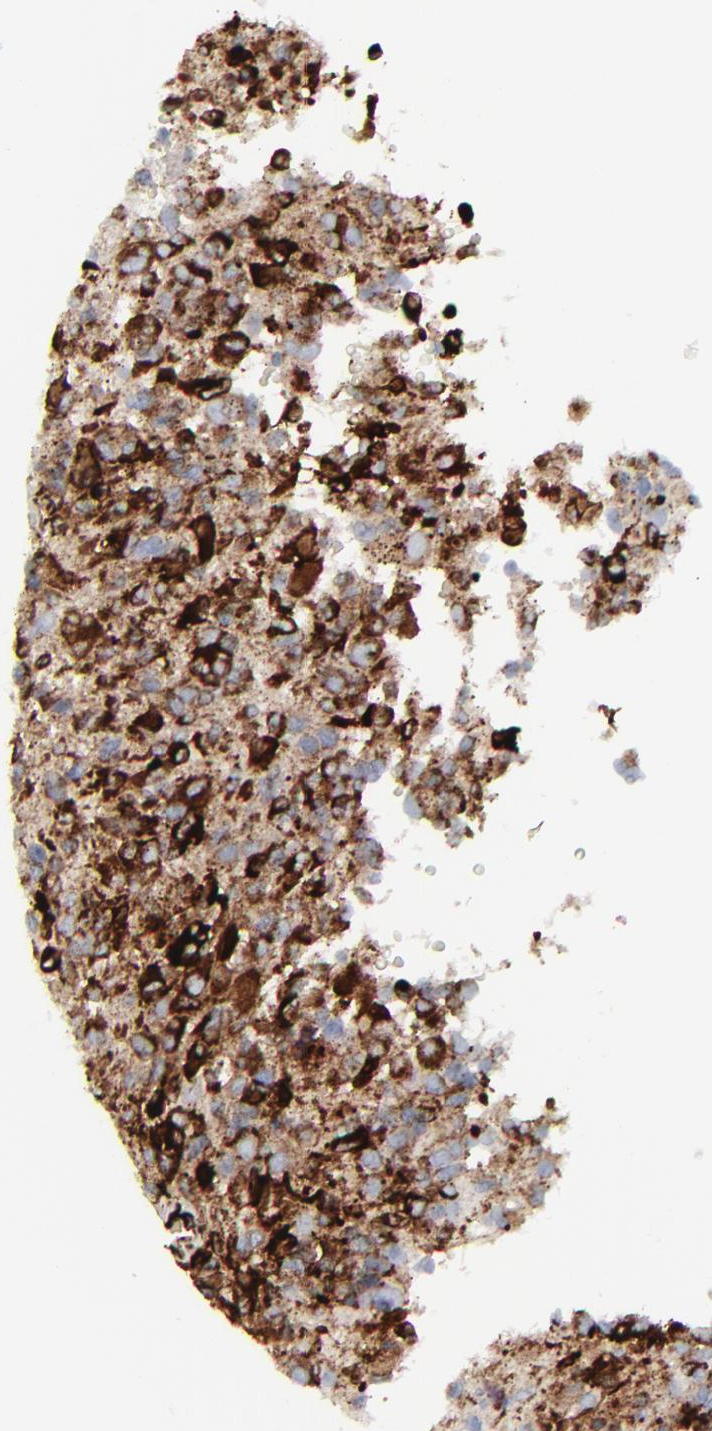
{"staining": {"intensity": "strong", "quantity": ">75%", "location": "cytoplasmic/membranous,nuclear"}, "tissue": "glioma", "cell_type": "Tumor cells", "image_type": "cancer", "snomed": [{"axis": "morphology", "description": "Glioma, malignant, High grade"}, {"axis": "topography", "description": "Brain"}], "caption": "This photomicrograph shows immunohistochemistry staining of human glioma, with high strong cytoplasmic/membranous and nuclear positivity in about >75% of tumor cells.", "gene": "SPARC", "patient": {"sex": "male", "age": 69}}